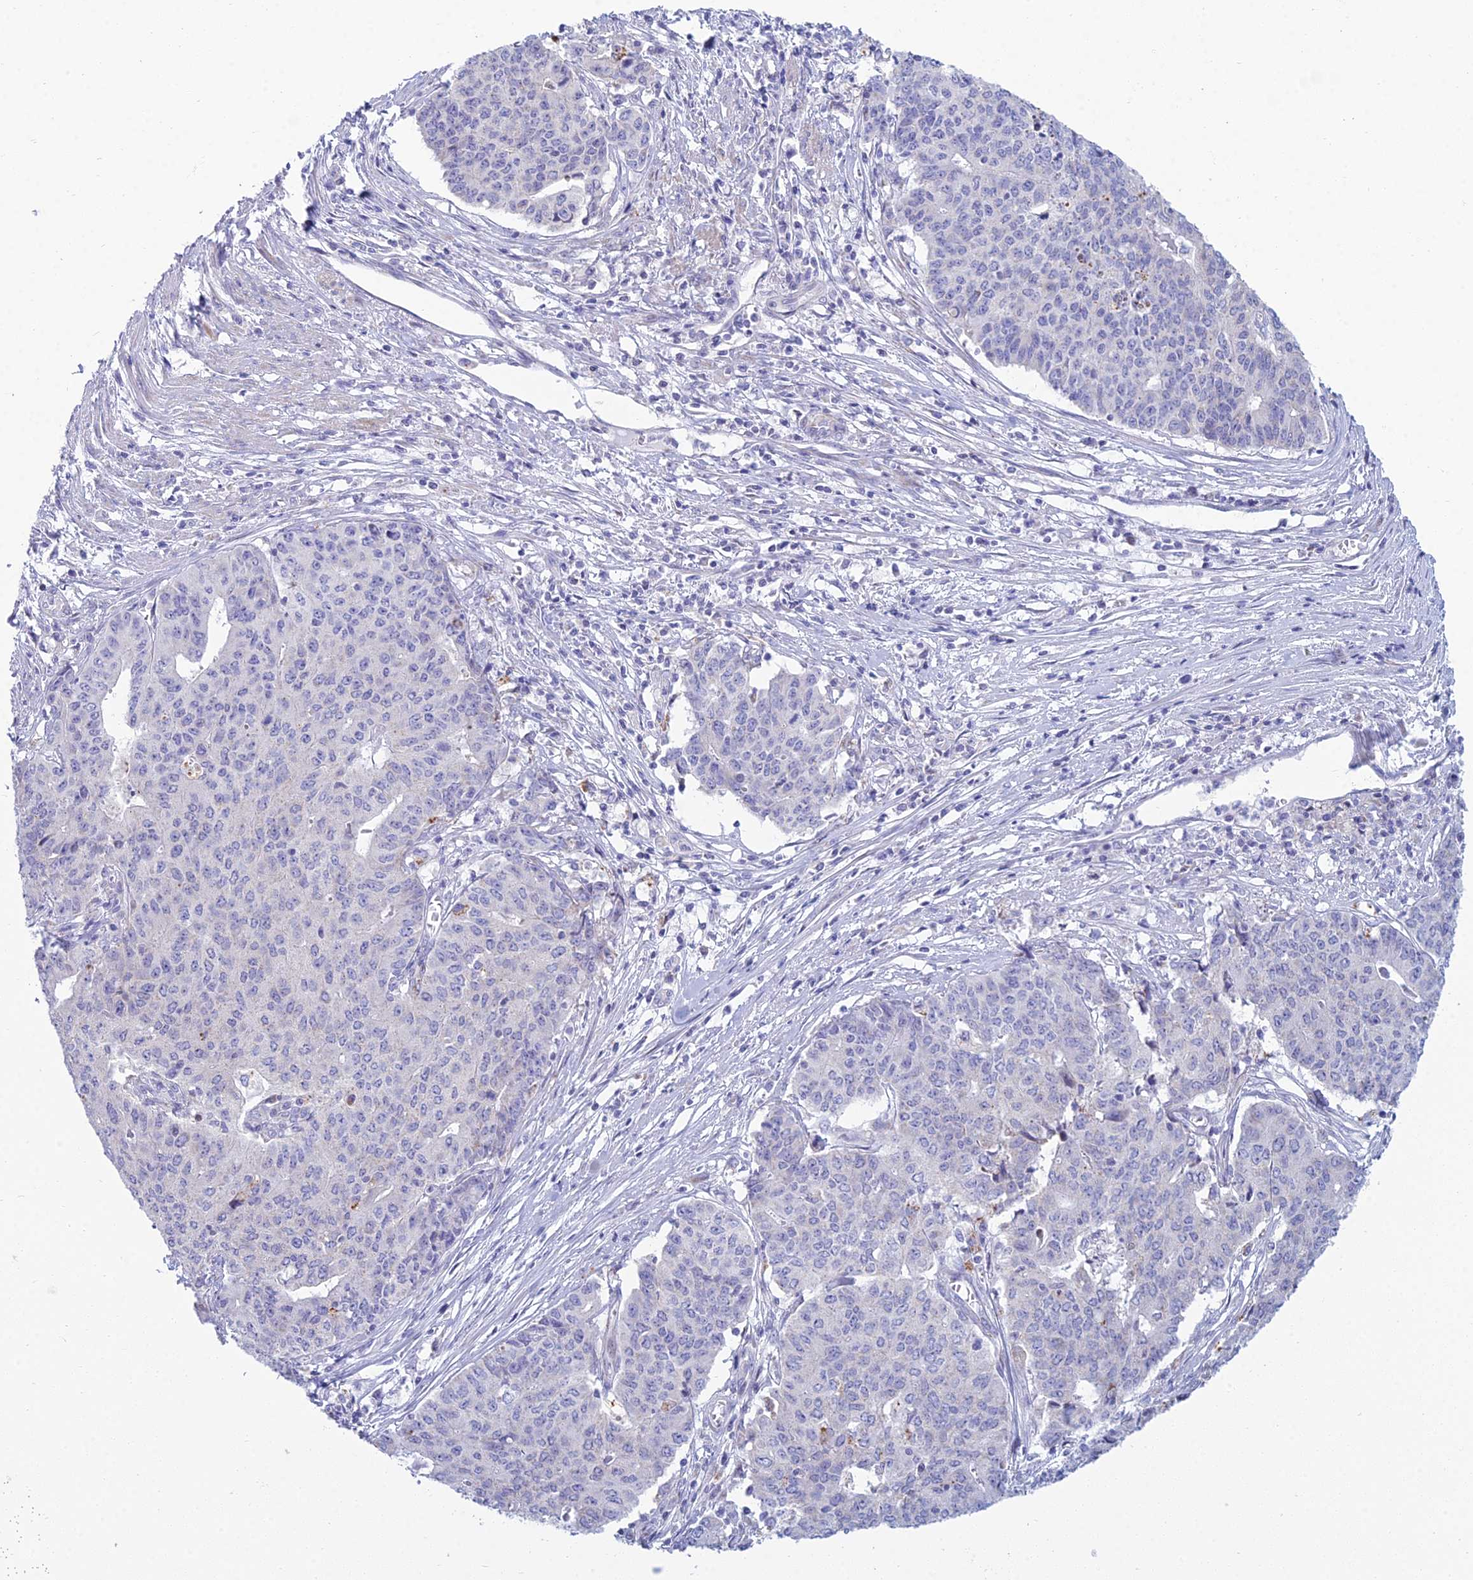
{"staining": {"intensity": "negative", "quantity": "none", "location": "none"}, "tissue": "endometrial cancer", "cell_type": "Tumor cells", "image_type": "cancer", "snomed": [{"axis": "morphology", "description": "Adenocarcinoma, NOS"}, {"axis": "topography", "description": "Endometrium"}], "caption": "A micrograph of endometrial cancer (adenocarcinoma) stained for a protein exhibits no brown staining in tumor cells.", "gene": "PRR13", "patient": {"sex": "female", "age": 59}}